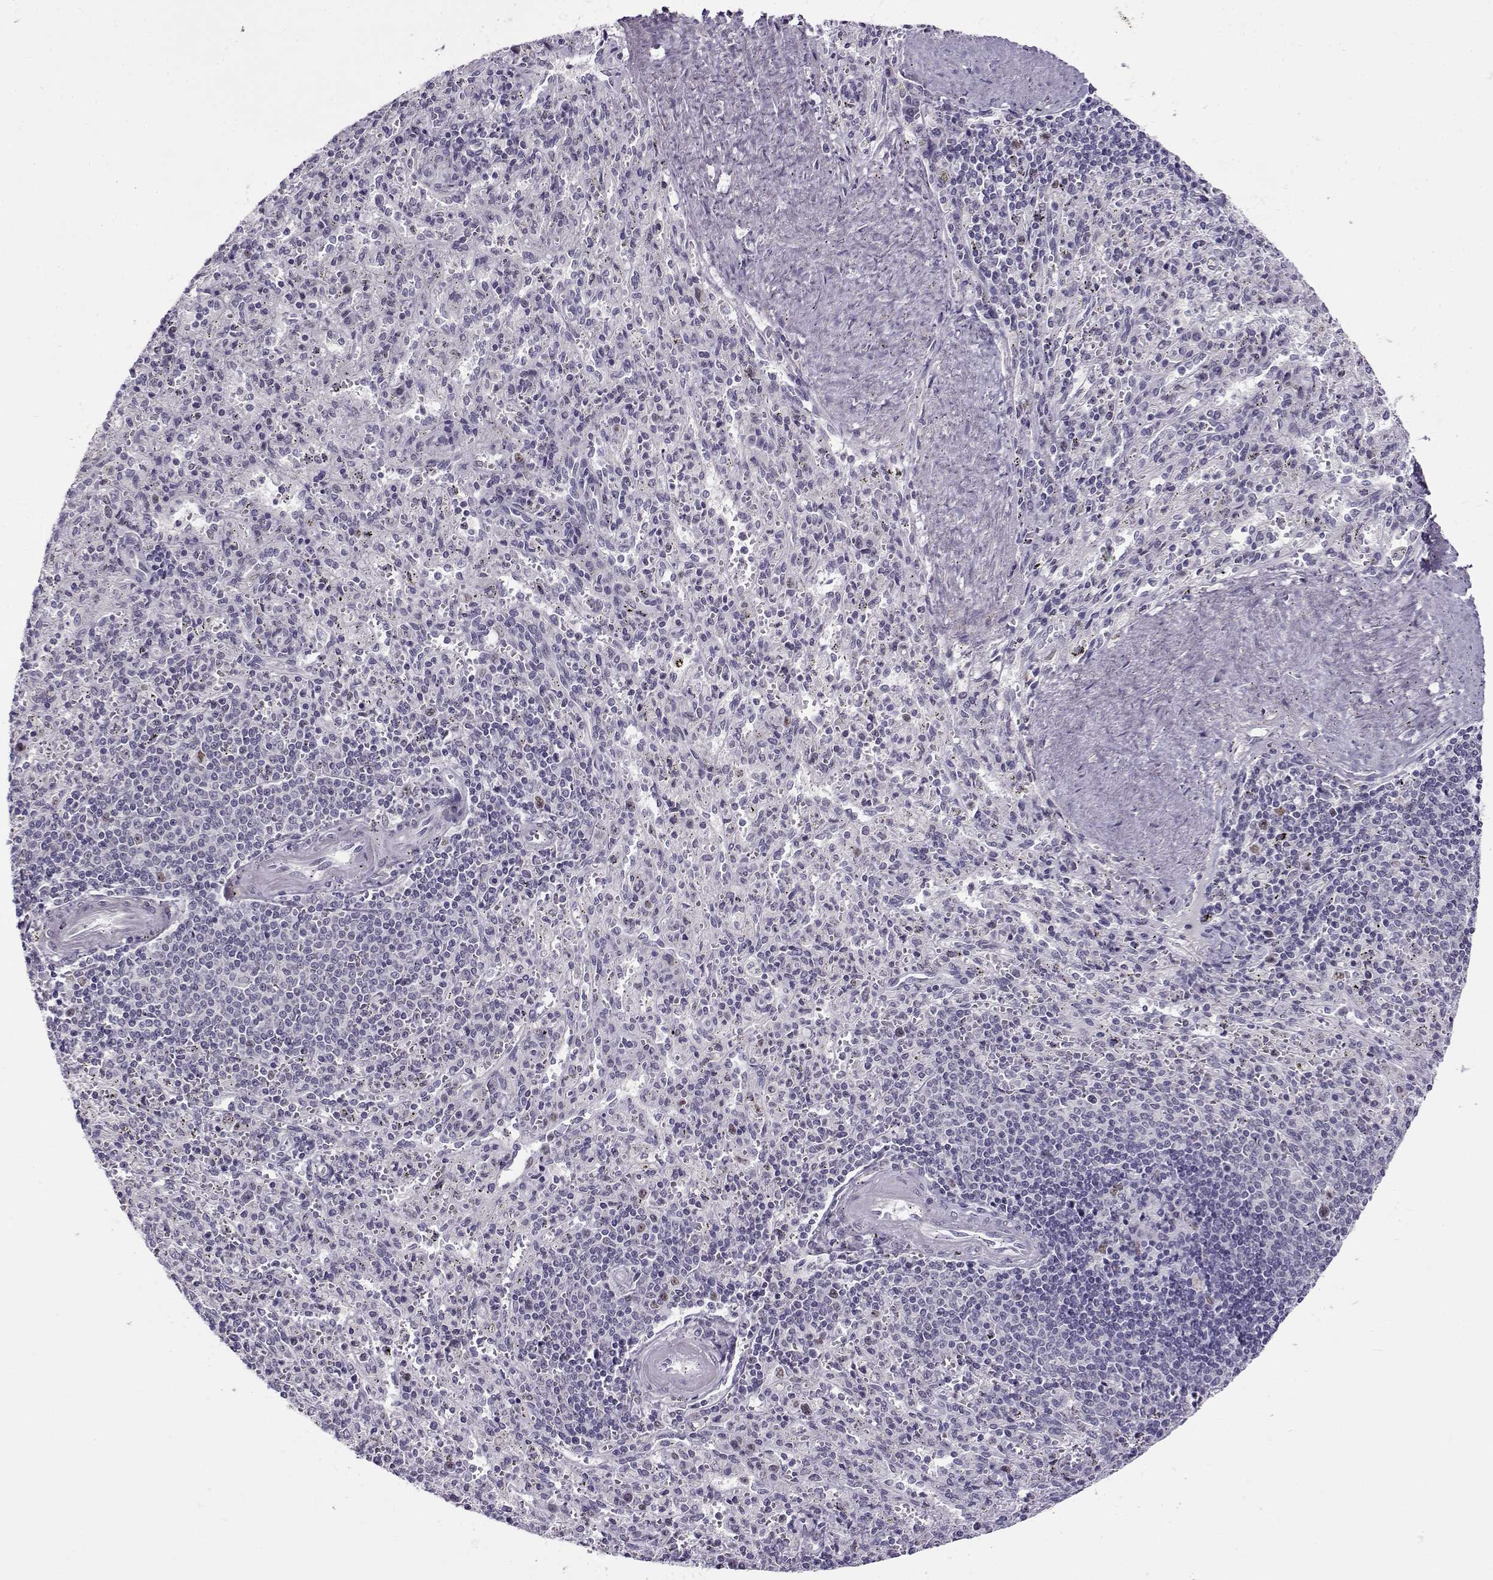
{"staining": {"intensity": "negative", "quantity": "none", "location": "none"}, "tissue": "spleen", "cell_type": "Cells in red pulp", "image_type": "normal", "snomed": [{"axis": "morphology", "description": "Normal tissue, NOS"}, {"axis": "topography", "description": "Spleen"}], "caption": "Spleen was stained to show a protein in brown. There is no significant staining in cells in red pulp. The staining was performed using DAB (3,3'-diaminobenzidine) to visualize the protein expression in brown, while the nuclei were stained in blue with hematoxylin (Magnification: 20x).", "gene": "BACH1", "patient": {"sex": "male", "age": 57}}